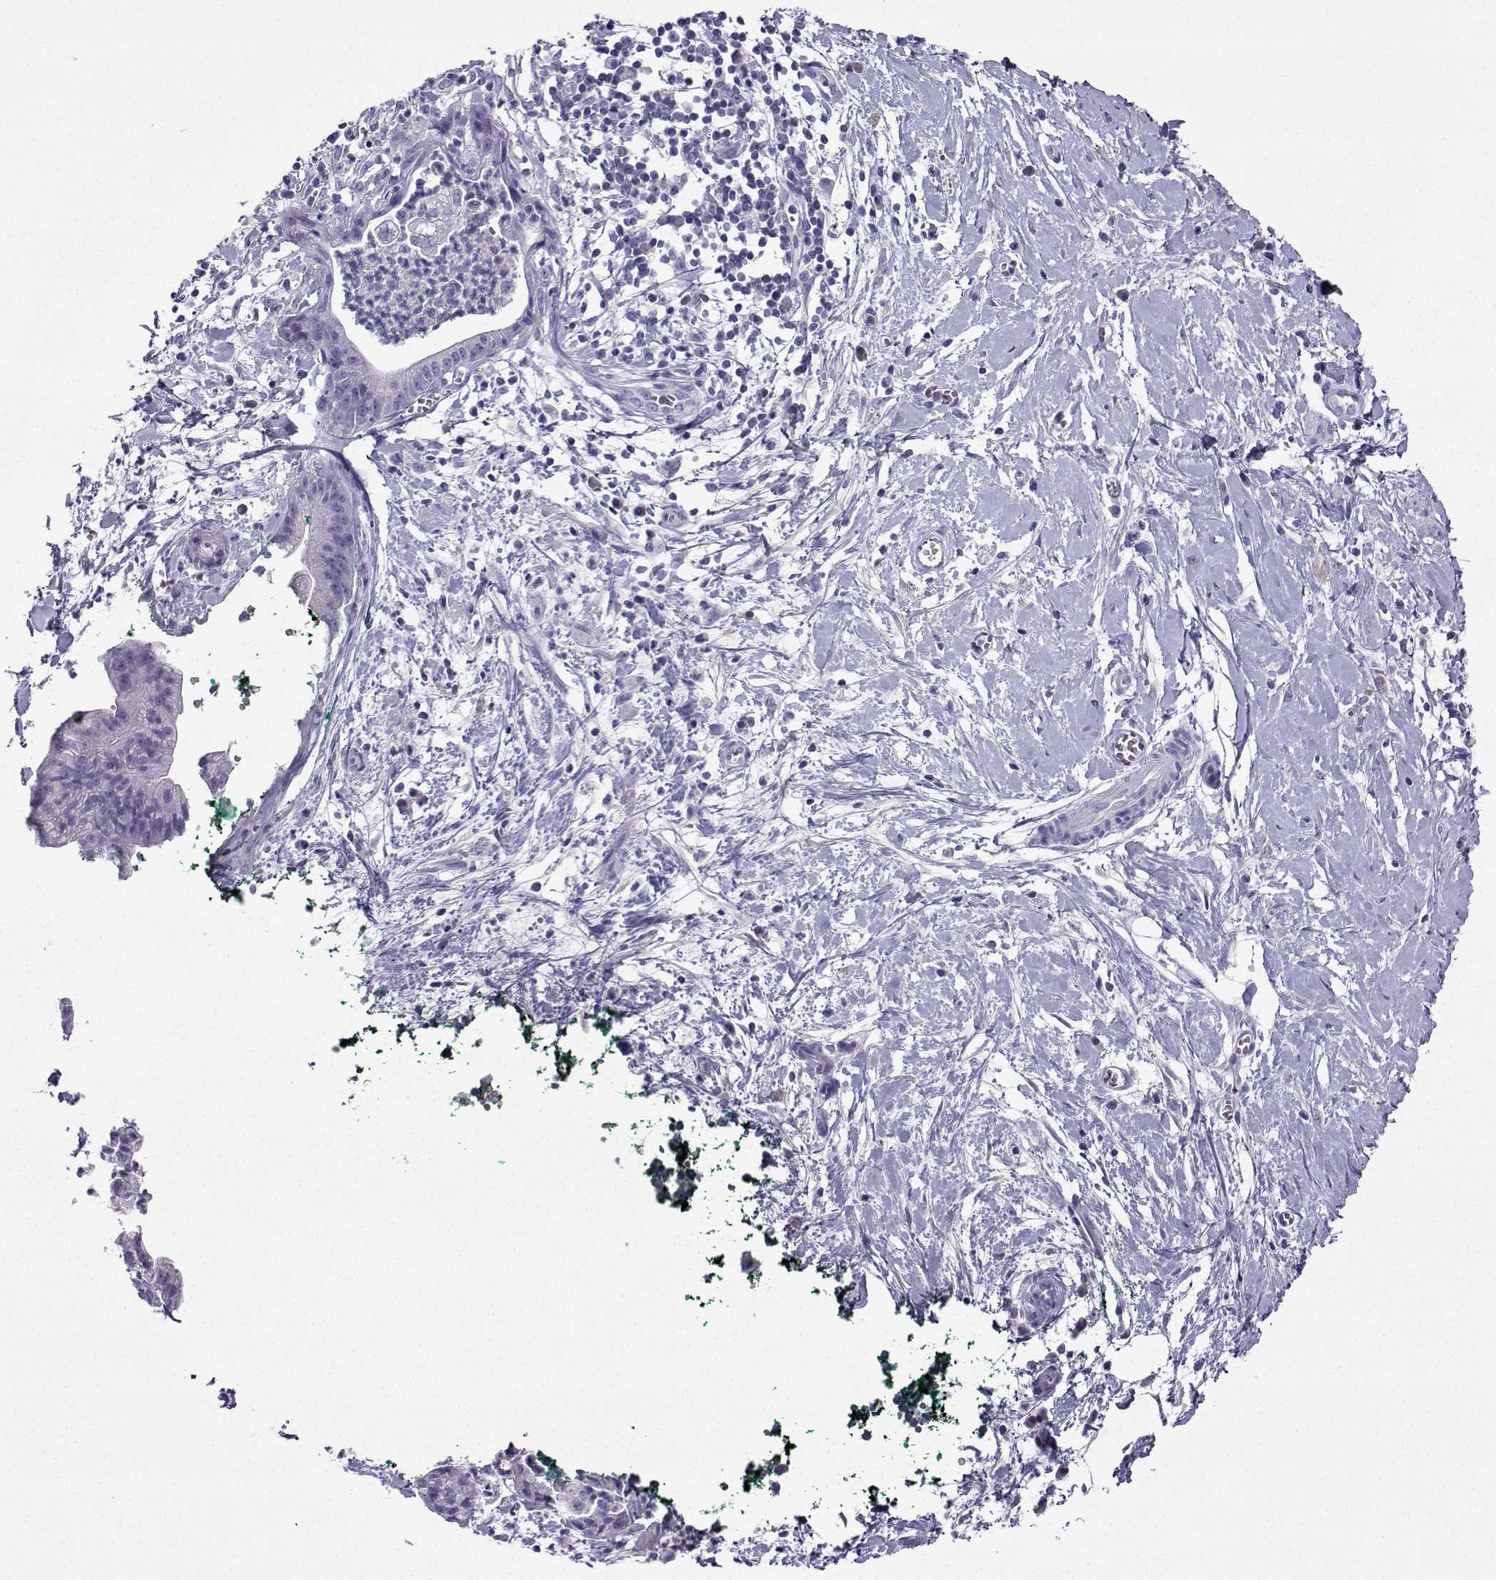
{"staining": {"intensity": "negative", "quantity": "none", "location": "none"}, "tissue": "pancreatic cancer", "cell_type": "Tumor cells", "image_type": "cancer", "snomed": [{"axis": "morphology", "description": "Normal tissue, NOS"}, {"axis": "morphology", "description": "Adenocarcinoma, NOS"}, {"axis": "topography", "description": "Lymph node"}, {"axis": "topography", "description": "Pancreas"}], "caption": "Human pancreatic cancer (adenocarcinoma) stained for a protein using immunohistochemistry exhibits no expression in tumor cells.", "gene": "LINGO1", "patient": {"sex": "female", "age": 58}}